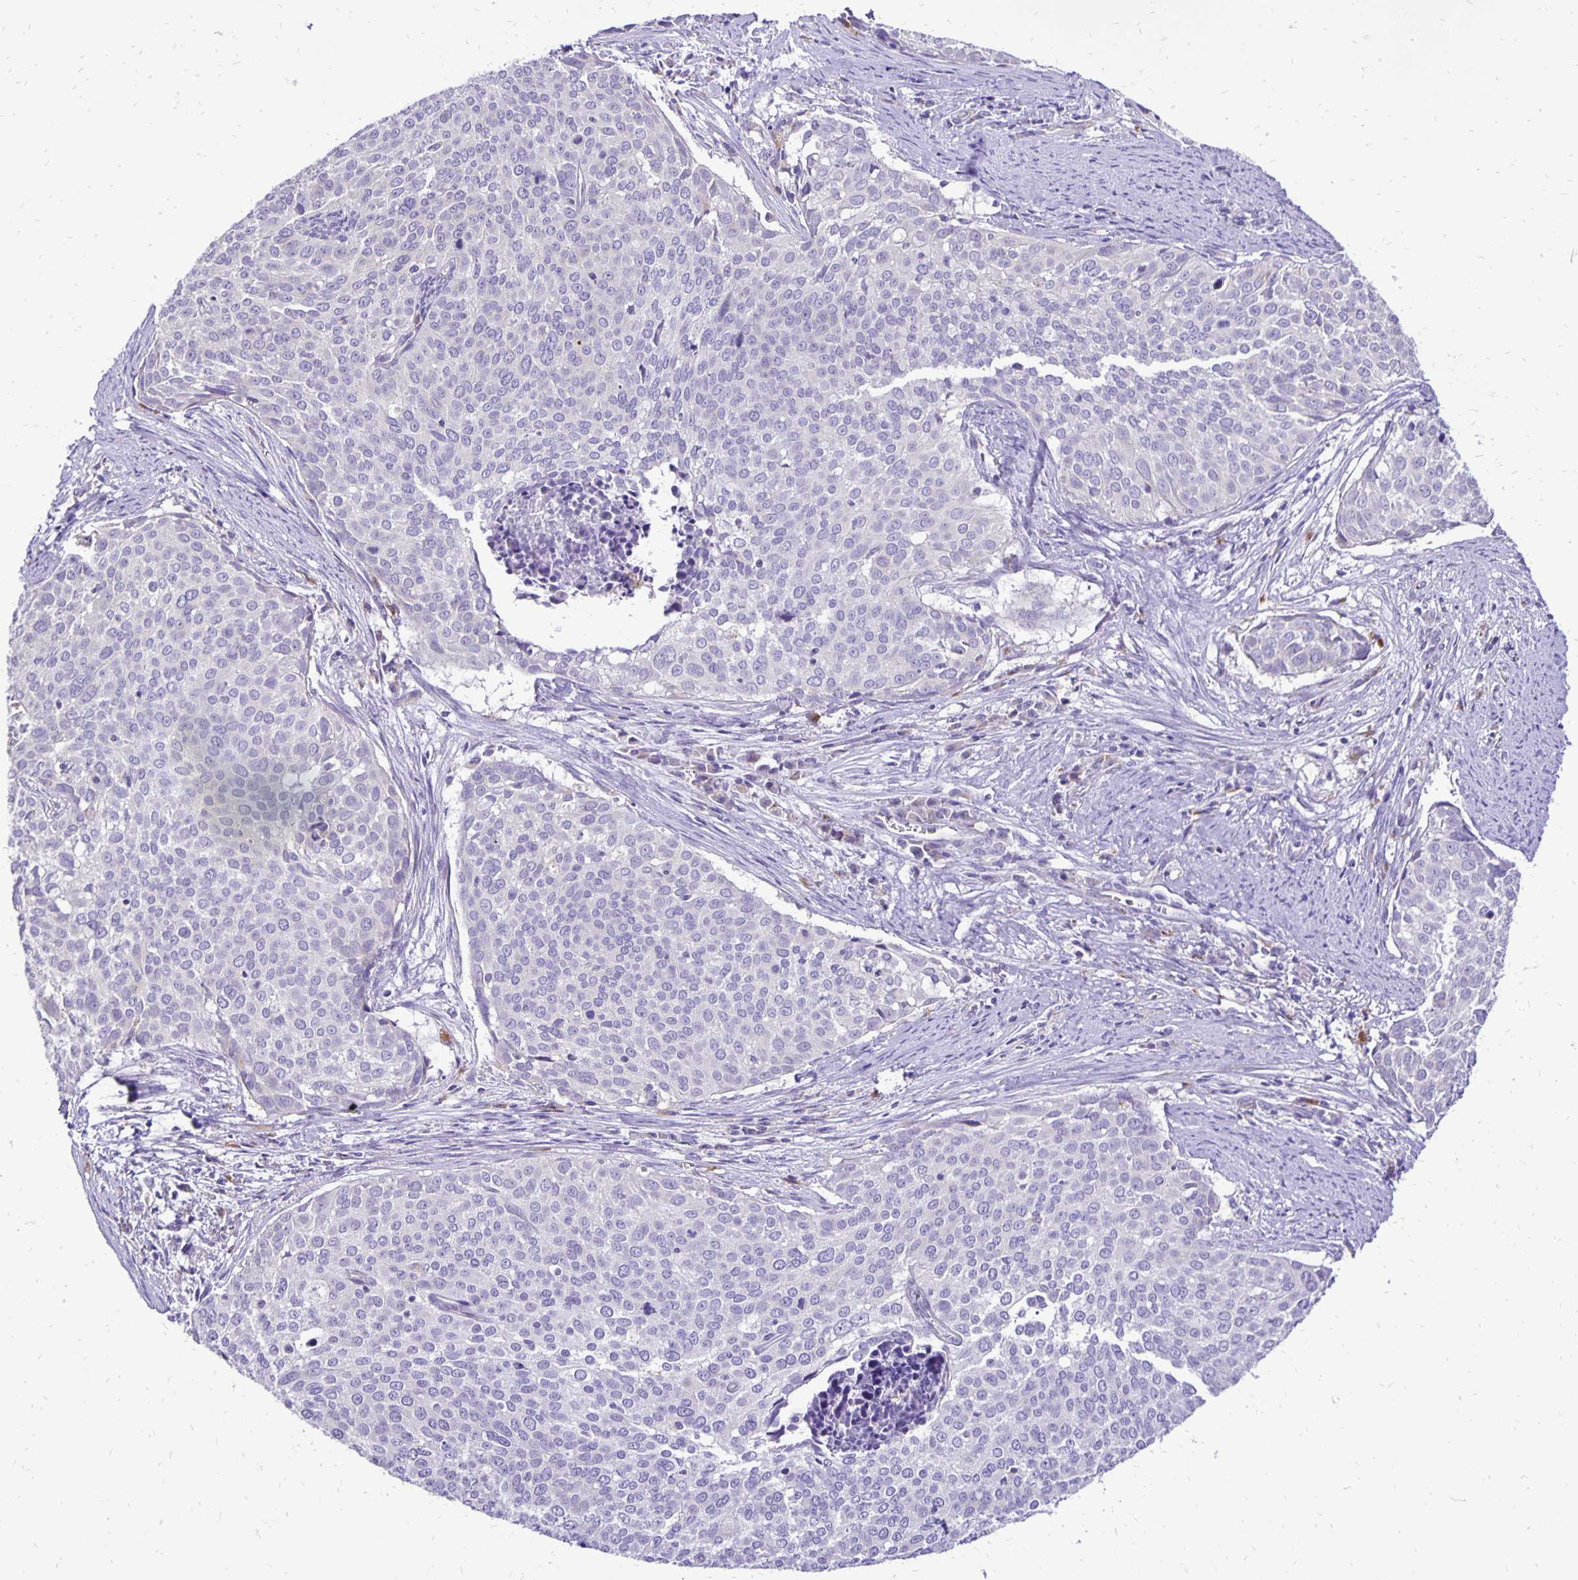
{"staining": {"intensity": "negative", "quantity": "none", "location": "none"}, "tissue": "cervical cancer", "cell_type": "Tumor cells", "image_type": "cancer", "snomed": [{"axis": "morphology", "description": "Squamous cell carcinoma, NOS"}, {"axis": "topography", "description": "Cervix"}], "caption": "An IHC micrograph of cervical cancer is shown. There is no staining in tumor cells of cervical cancer.", "gene": "EIF5A", "patient": {"sex": "female", "age": 39}}